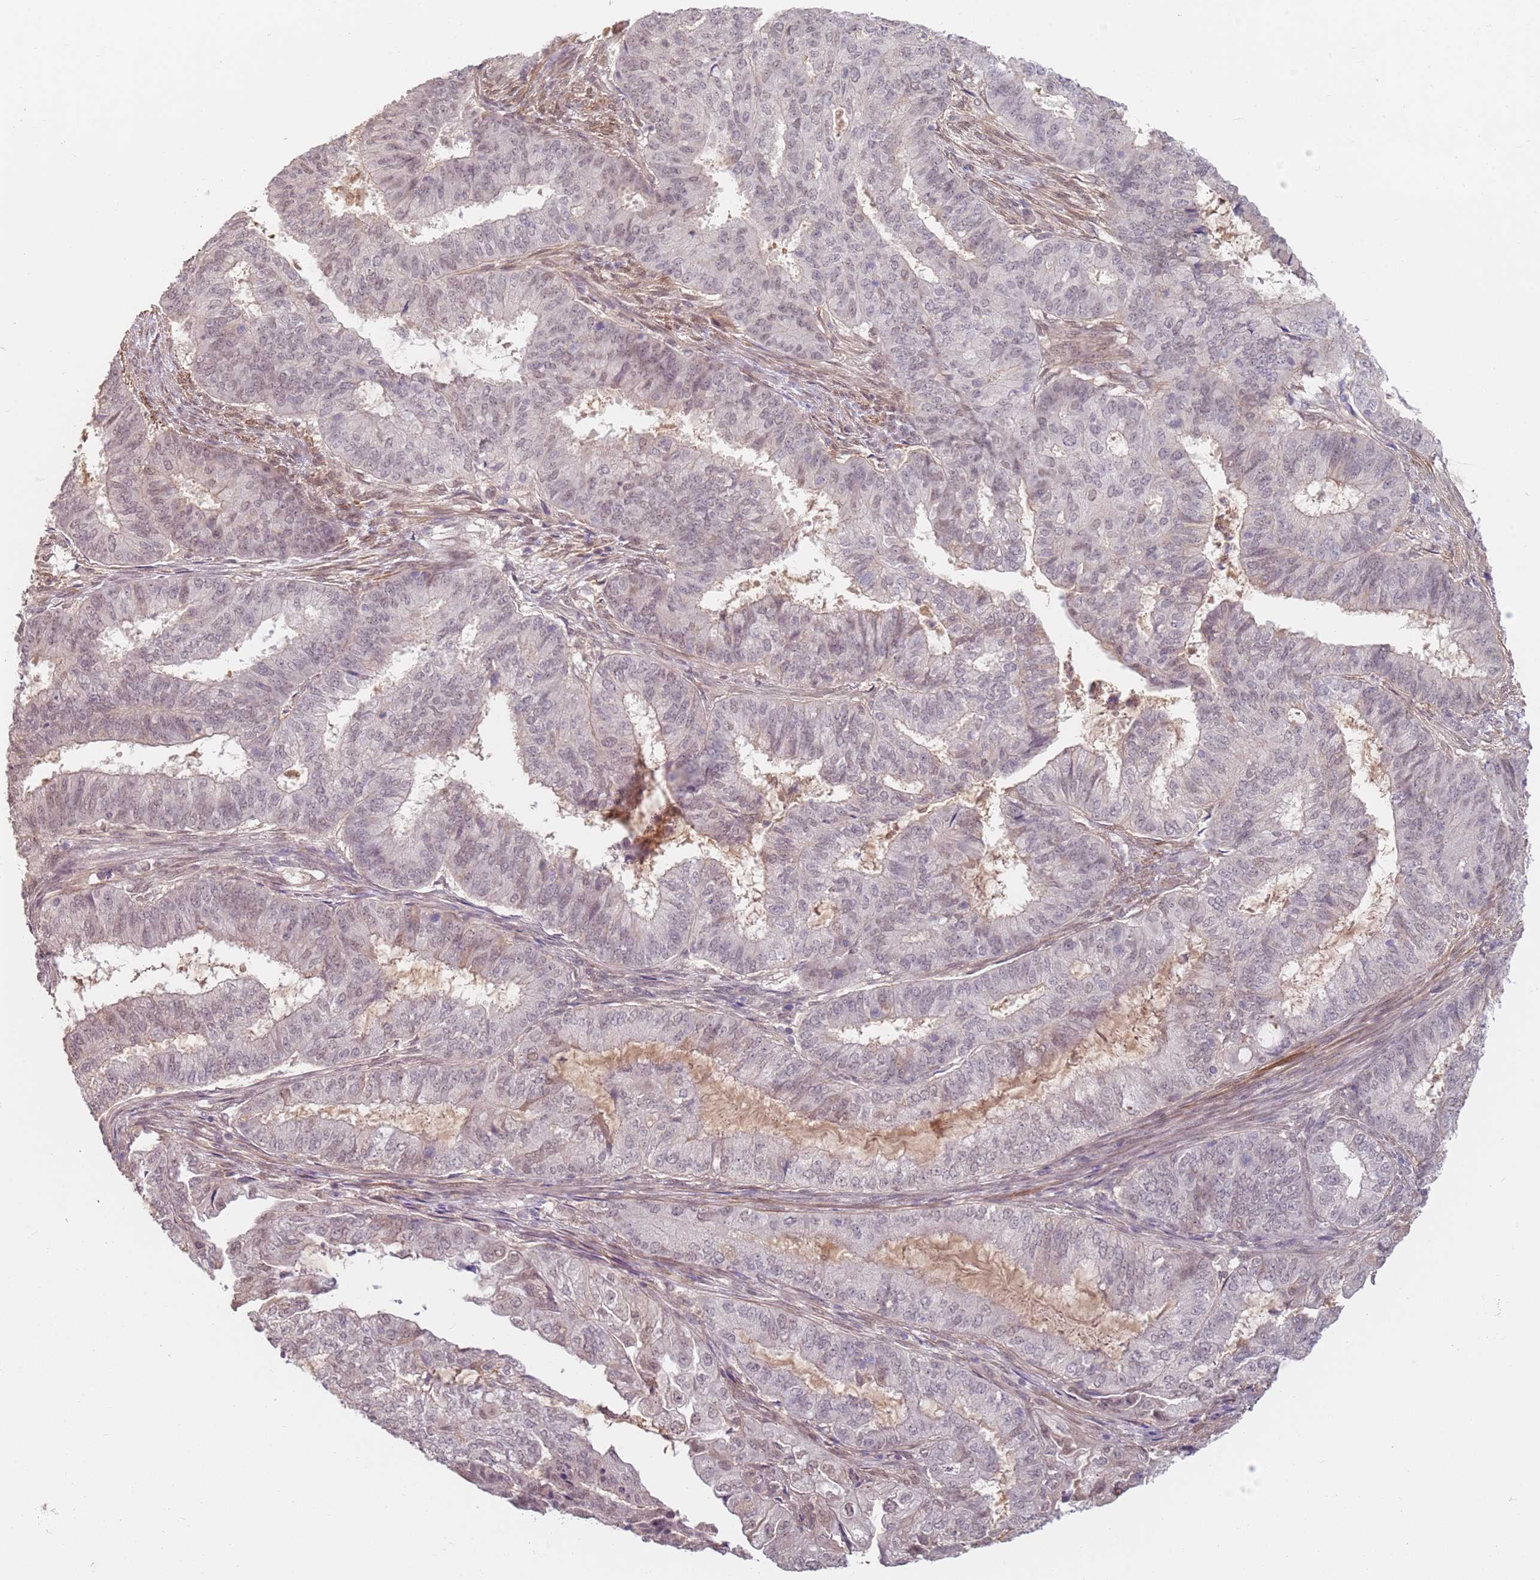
{"staining": {"intensity": "weak", "quantity": "<25%", "location": "nuclear"}, "tissue": "endometrial cancer", "cell_type": "Tumor cells", "image_type": "cancer", "snomed": [{"axis": "morphology", "description": "Adenocarcinoma, NOS"}, {"axis": "topography", "description": "Endometrium"}], "caption": "Adenocarcinoma (endometrial) was stained to show a protein in brown. There is no significant positivity in tumor cells.", "gene": "WDR93", "patient": {"sex": "female", "age": 51}}